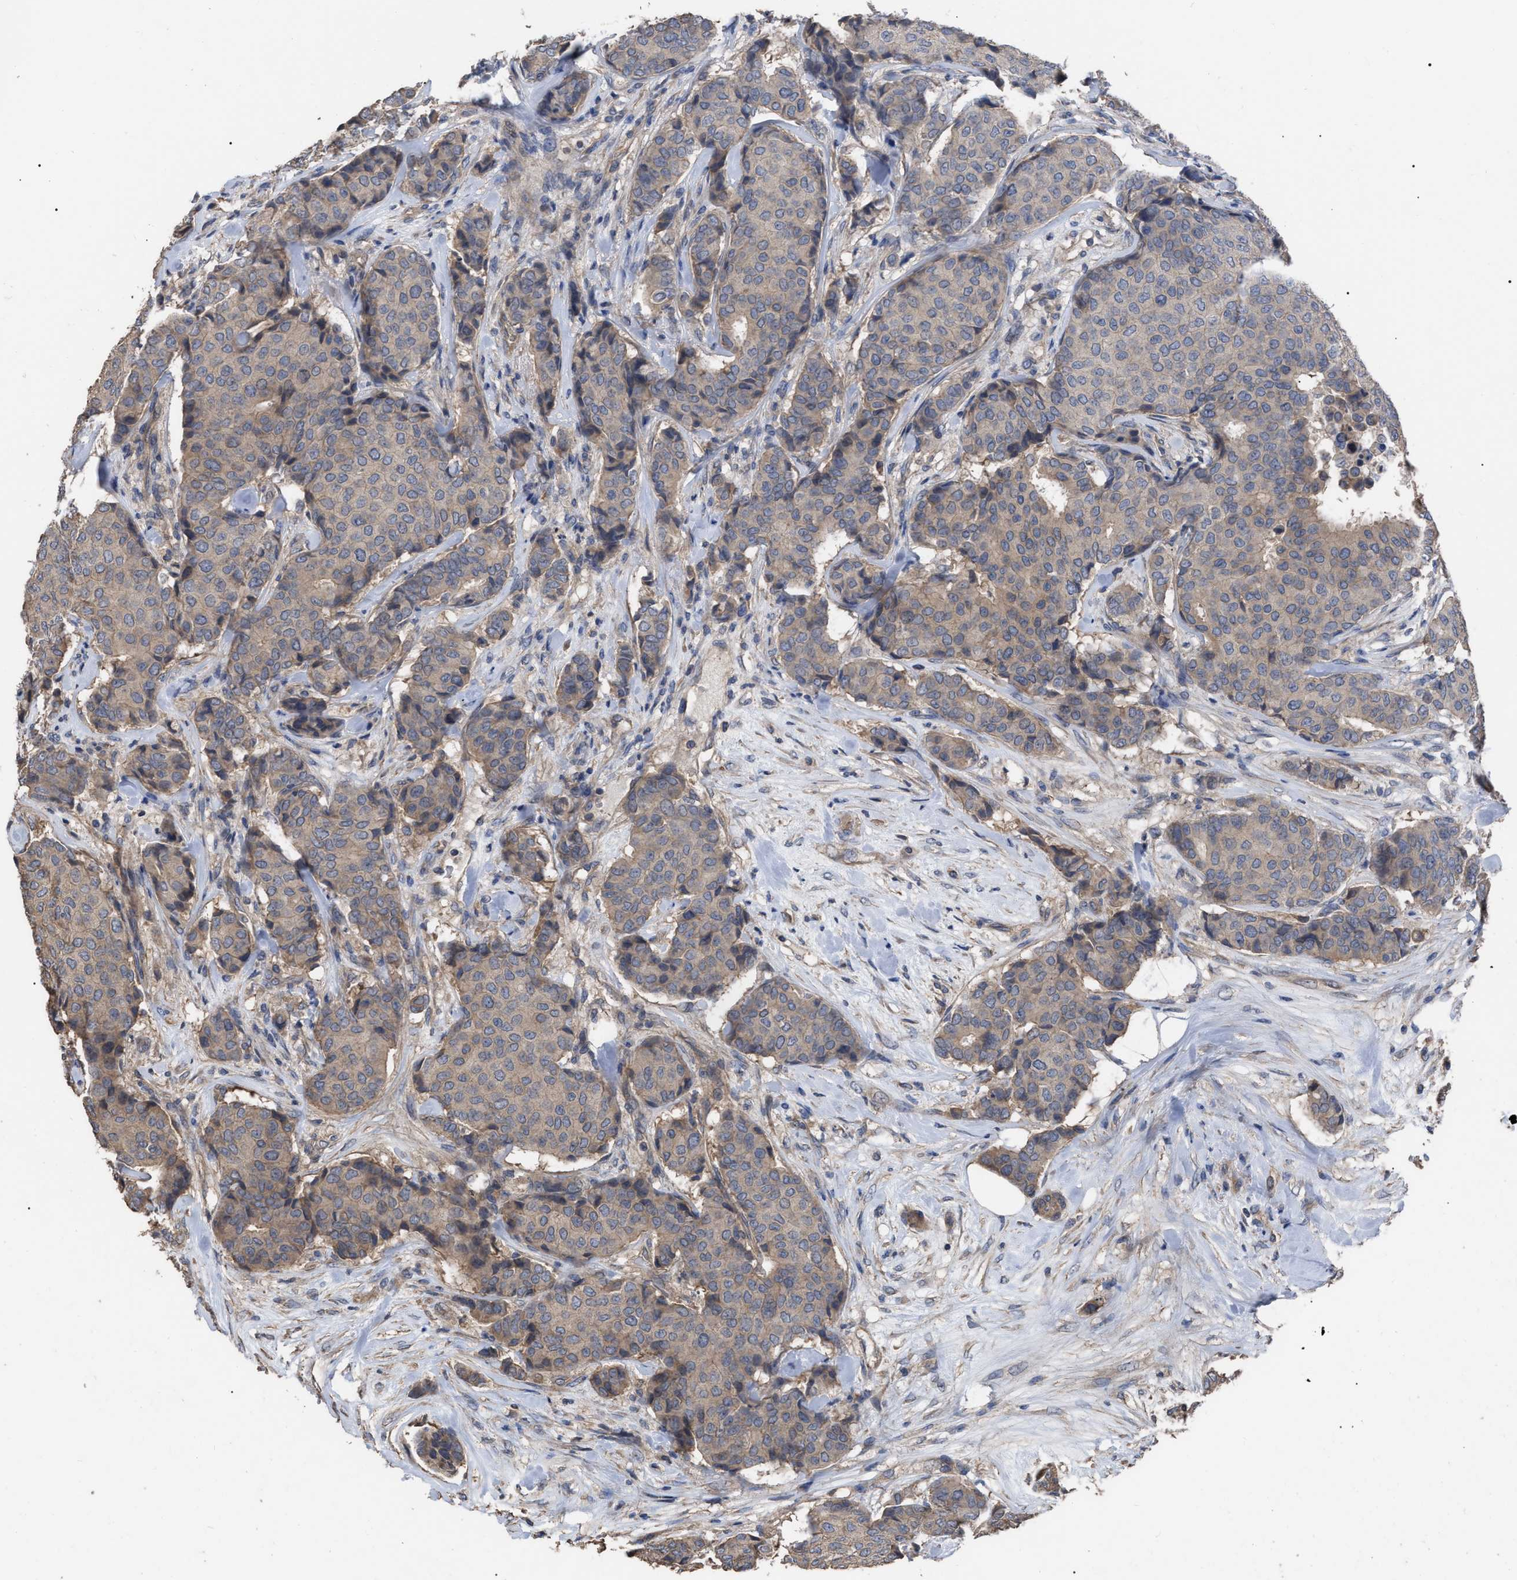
{"staining": {"intensity": "weak", "quantity": ">75%", "location": "cytoplasmic/membranous"}, "tissue": "breast cancer", "cell_type": "Tumor cells", "image_type": "cancer", "snomed": [{"axis": "morphology", "description": "Duct carcinoma"}, {"axis": "topography", "description": "Breast"}], "caption": "Brown immunohistochemical staining in breast cancer (infiltrating ductal carcinoma) demonstrates weak cytoplasmic/membranous expression in about >75% of tumor cells.", "gene": "BTN2A1", "patient": {"sex": "female", "age": 75}}